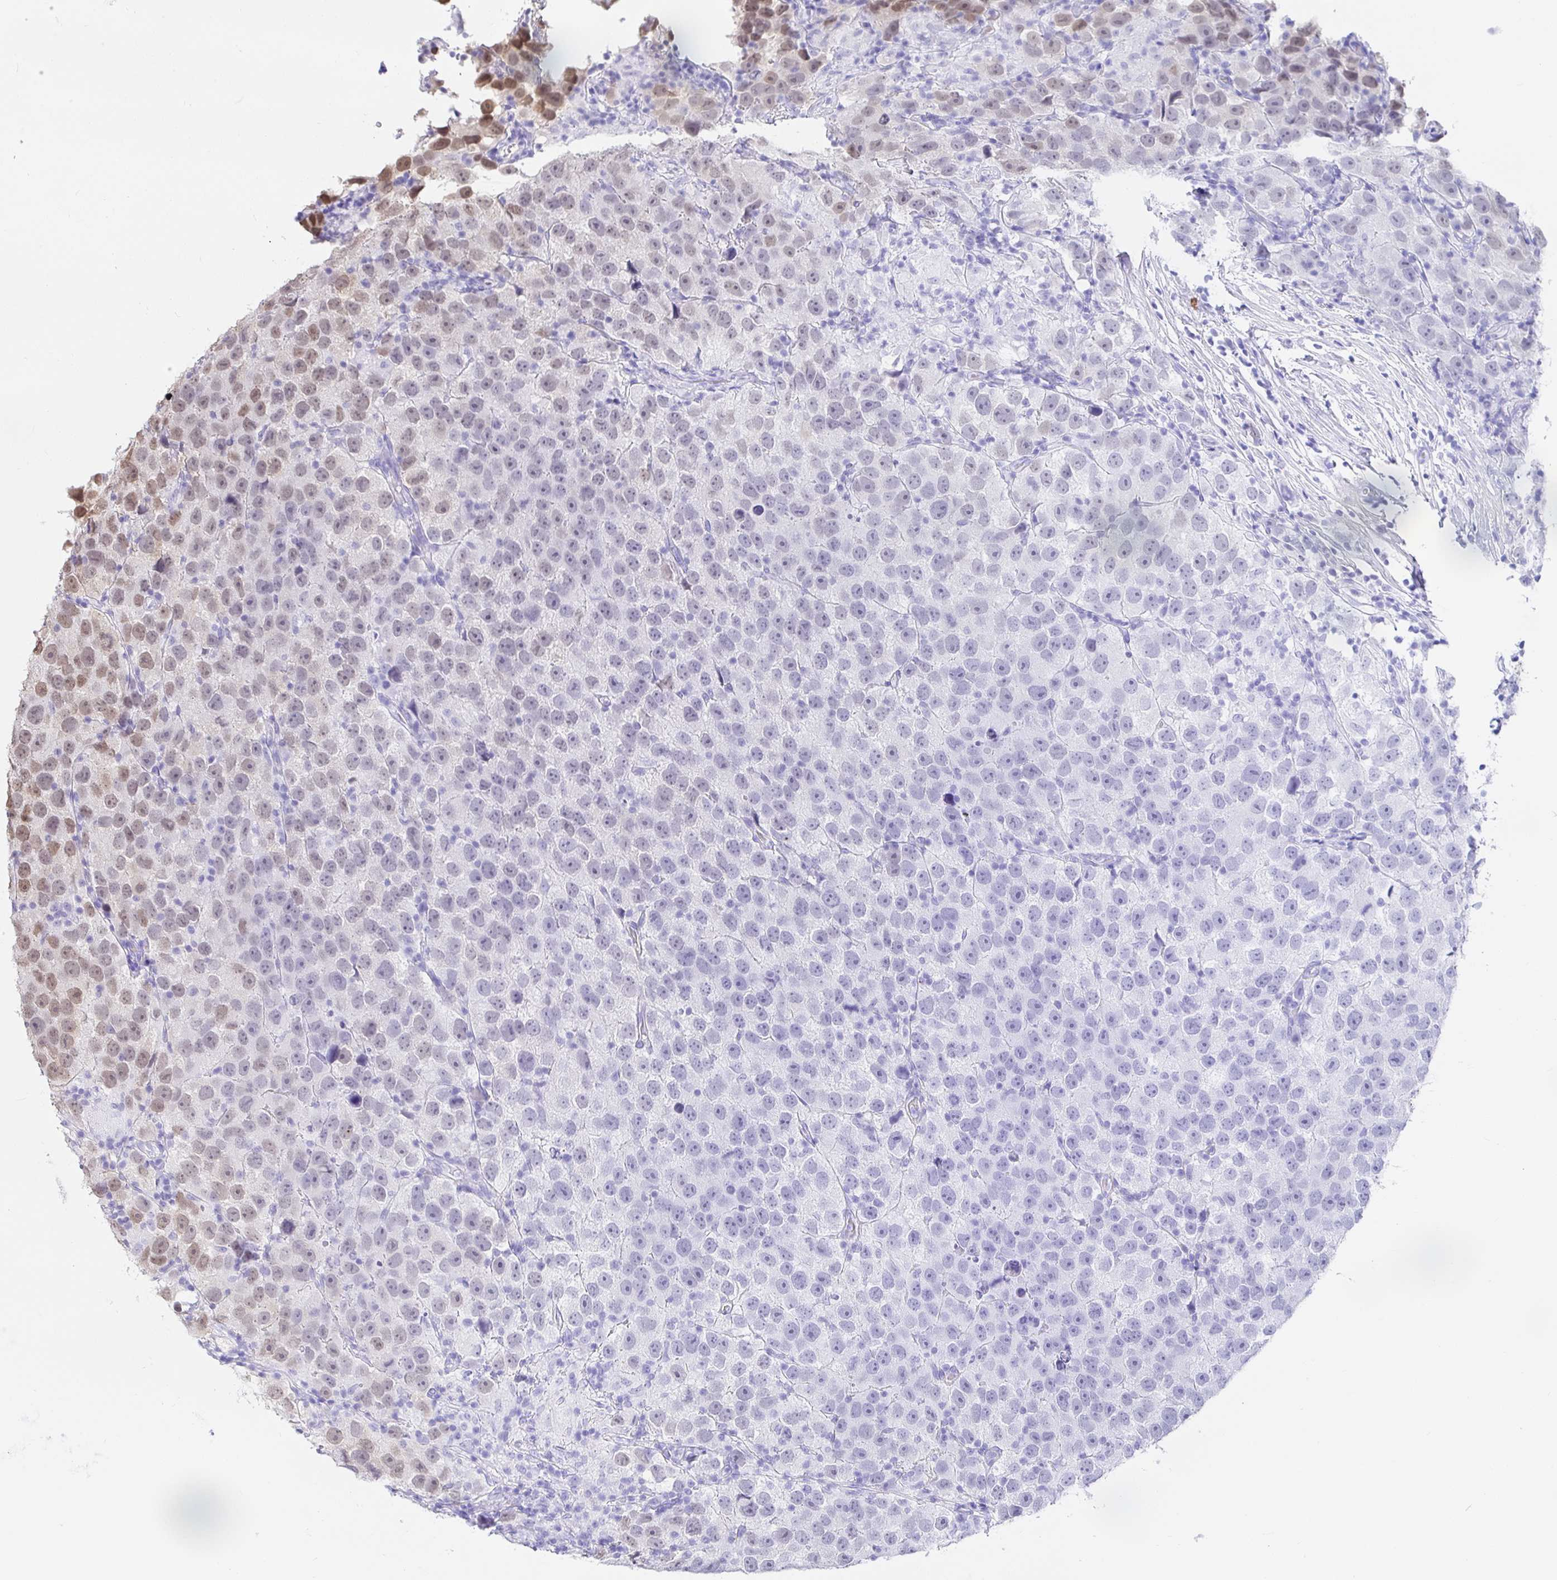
{"staining": {"intensity": "moderate", "quantity": "25%-75%", "location": "nuclear"}, "tissue": "testis cancer", "cell_type": "Tumor cells", "image_type": "cancer", "snomed": [{"axis": "morphology", "description": "Seminoma, NOS"}, {"axis": "topography", "description": "Testis"}], "caption": "Immunohistochemistry of human seminoma (testis) shows medium levels of moderate nuclear staining in about 25%-75% of tumor cells.", "gene": "EZHIP", "patient": {"sex": "male", "age": 26}}